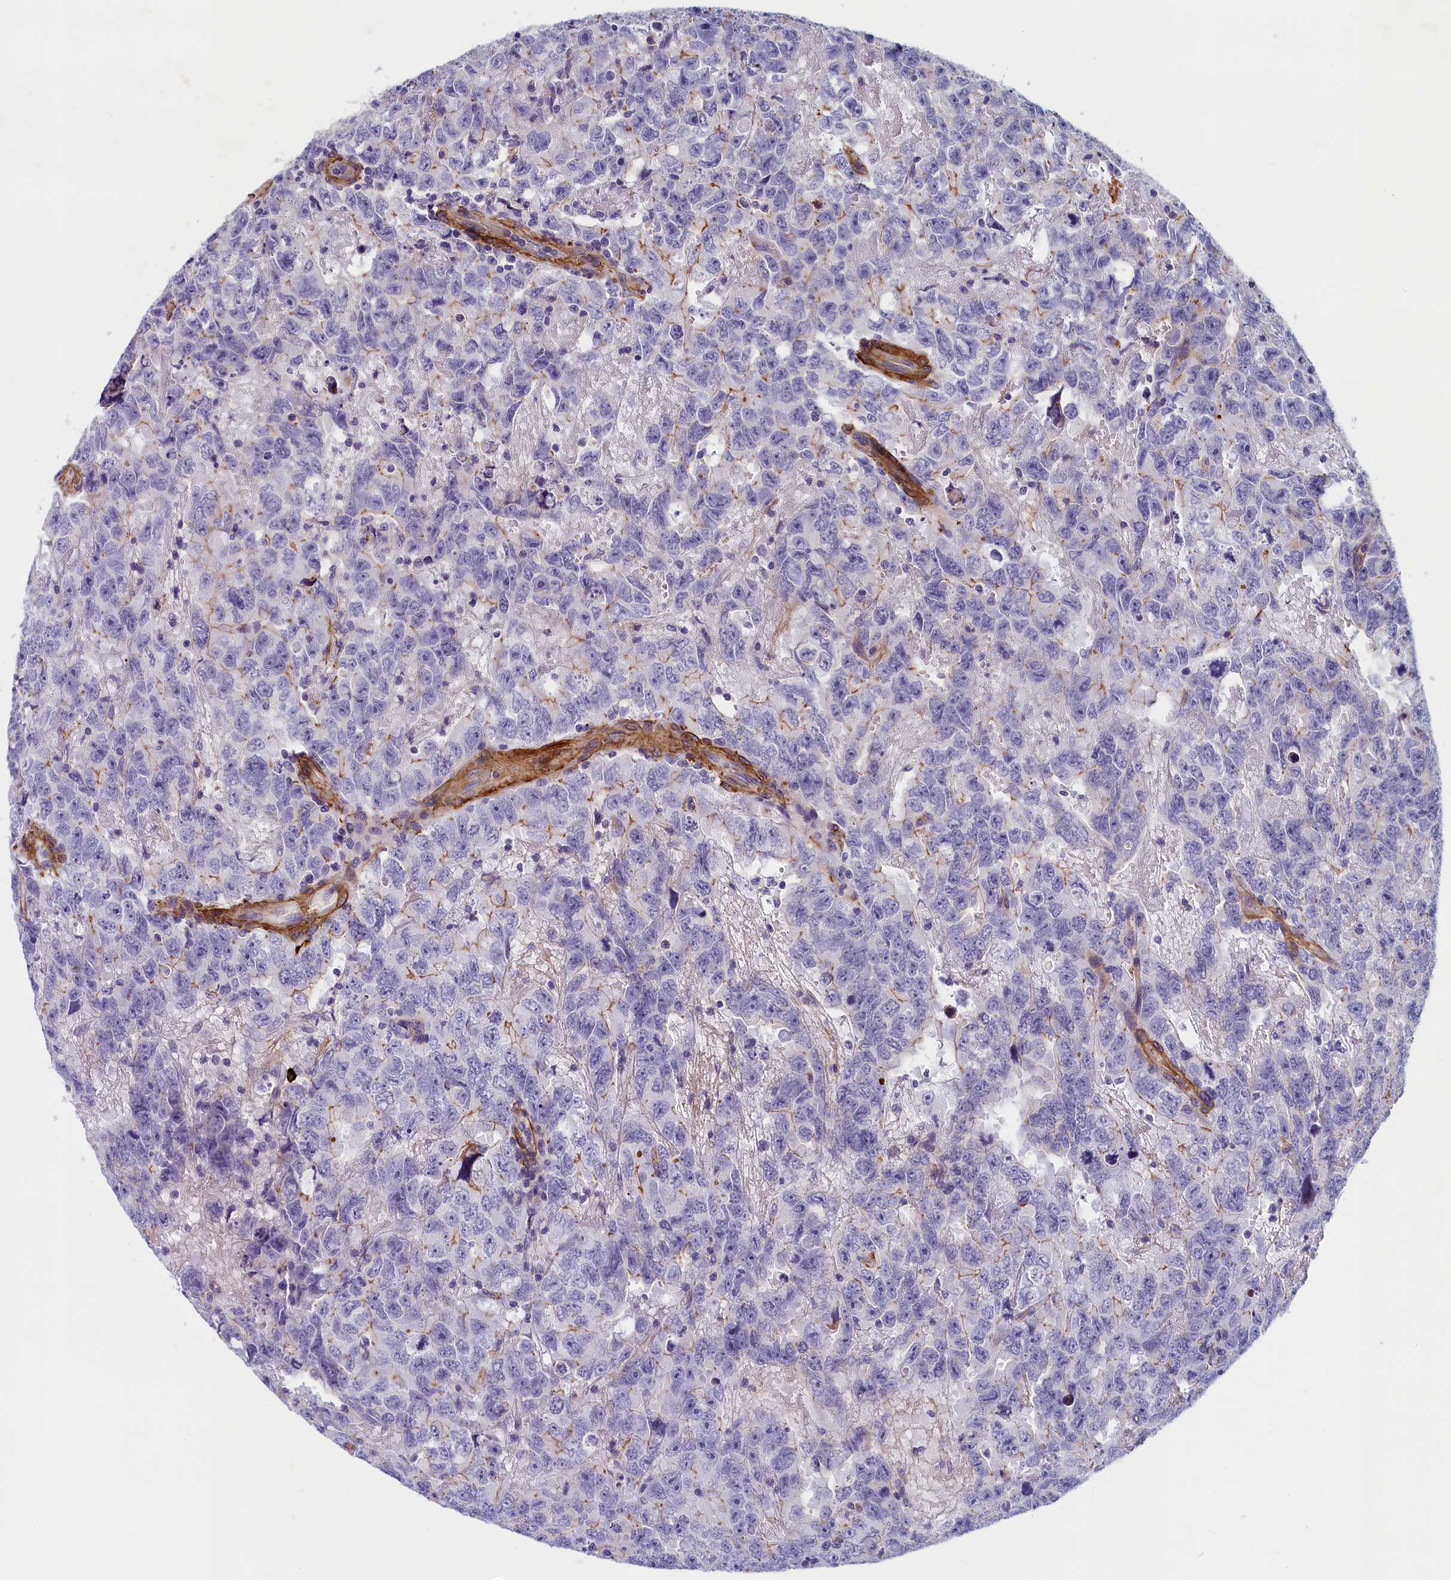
{"staining": {"intensity": "negative", "quantity": "none", "location": "none"}, "tissue": "testis cancer", "cell_type": "Tumor cells", "image_type": "cancer", "snomed": [{"axis": "morphology", "description": "Carcinoma, Embryonal, NOS"}, {"axis": "topography", "description": "Testis"}], "caption": "Tumor cells show no significant positivity in testis cancer.", "gene": "BCL2L13", "patient": {"sex": "male", "age": 45}}